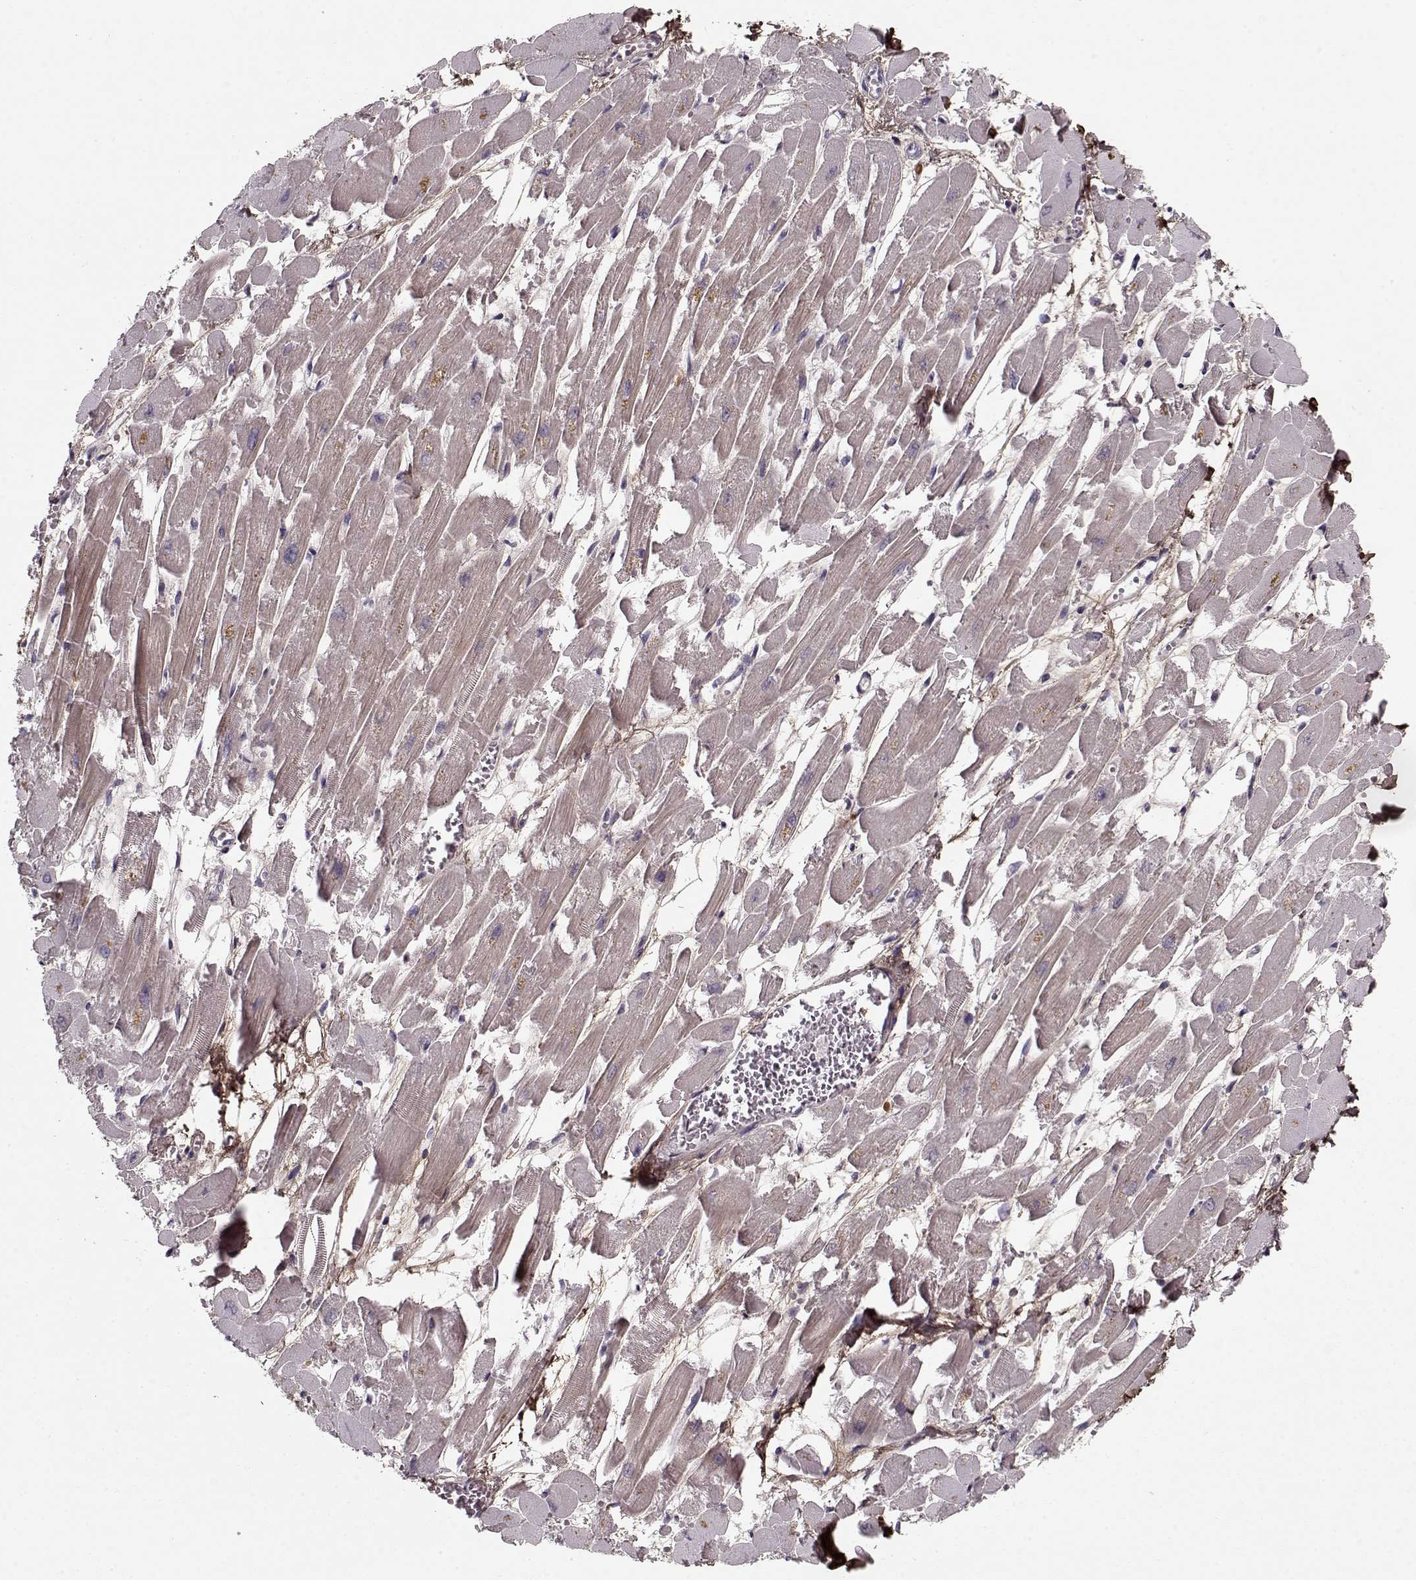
{"staining": {"intensity": "negative", "quantity": "none", "location": "none"}, "tissue": "heart muscle", "cell_type": "Cardiomyocytes", "image_type": "normal", "snomed": [{"axis": "morphology", "description": "Normal tissue, NOS"}, {"axis": "topography", "description": "Heart"}], "caption": "Protein analysis of normal heart muscle reveals no significant expression in cardiomyocytes. (DAB IHC, high magnification).", "gene": "LUM", "patient": {"sex": "female", "age": 52}}